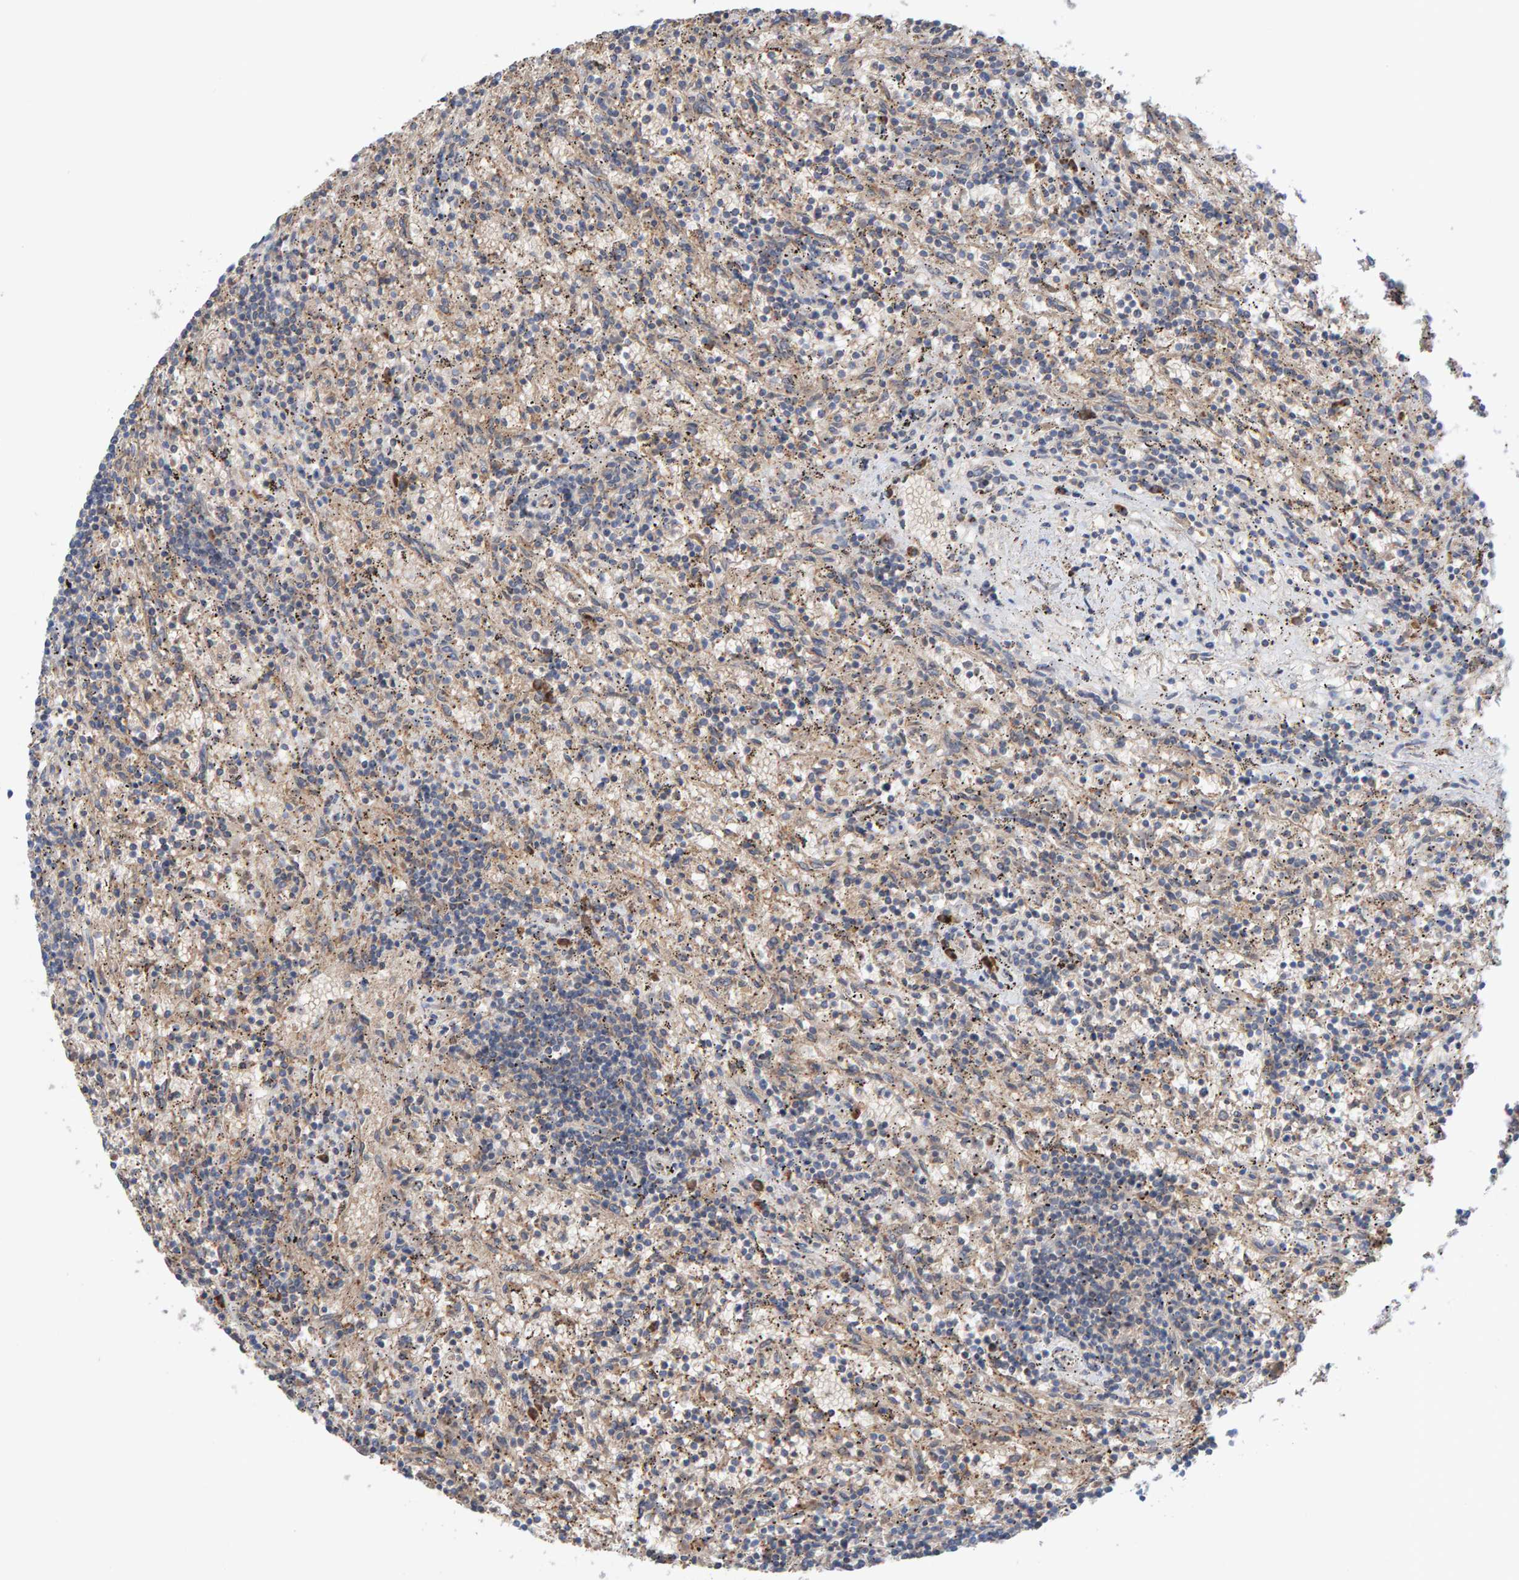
{"staining": {"intensity": "weak", "quantity": "<25%", "location": "cytoplasmic/membranous"}, "tissue": "lymphoma", "cell_type": "Tumor cells", "image_type": "cancer", "snomed": [{"axis": "morphology", "description": "Malignant lymphoma, non-Hodgkin's type, Low grade"}, {"axis": "topography", "description": "Spleen"}], "caption": "IHC of human malignant lymphoma, non-Hodgkin's type (low-grade) exhibits no positivity in tumor cells.", "gene": "CDK5RAP3", "patient": {"sex": "male", "age": 76}}